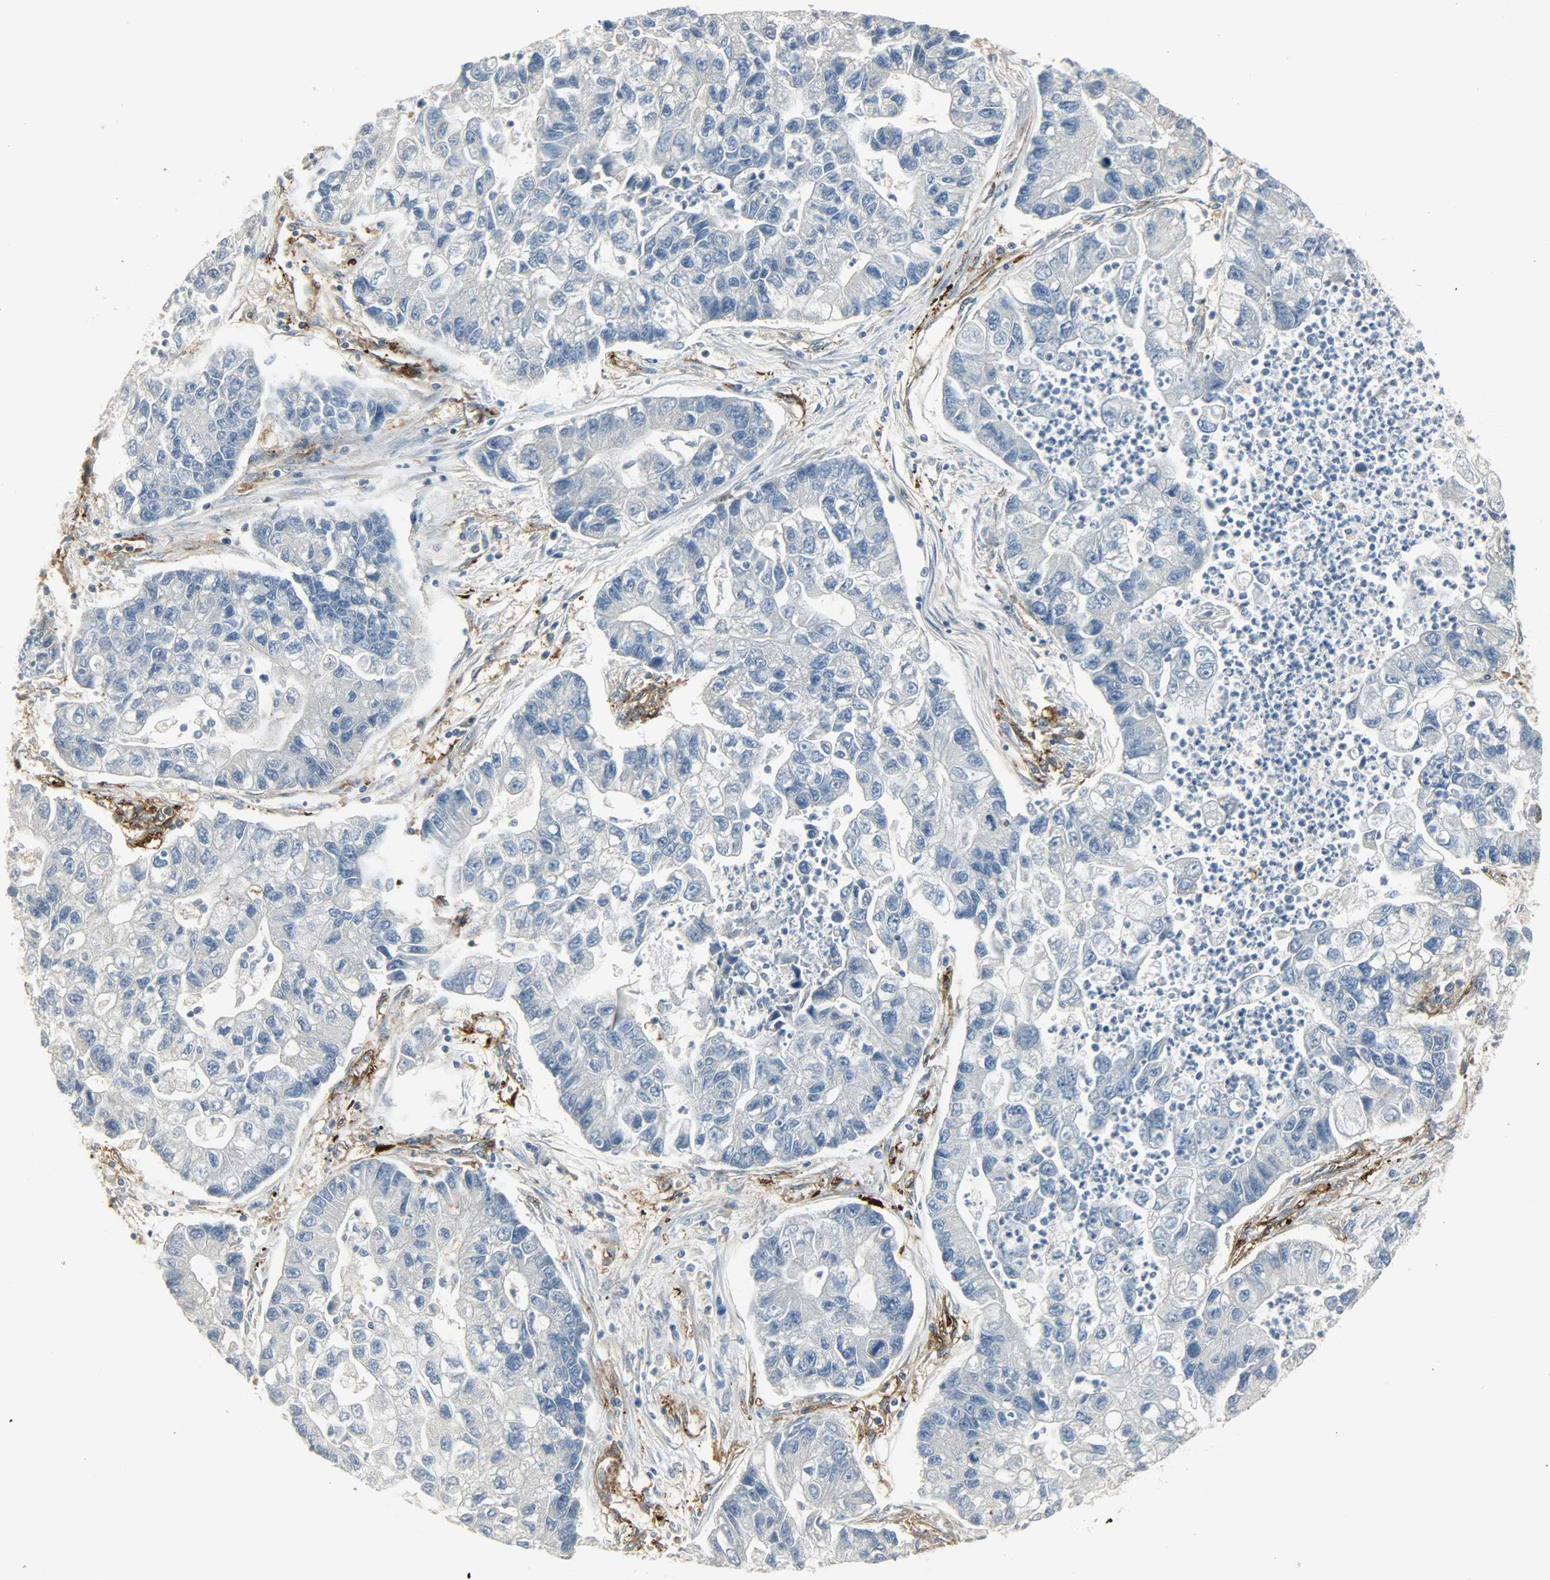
{"staining": {"intensity": "negative", "quantity": "none", "location": "none"}, "tissue": "lung cancer", "cell_type": "Tumor cells", "image_type": "cancer", "snomed": [{"axis": "morphology", "description": "Adenocarcinoma, NOS"}, {"axis": "topography", "description": "Lung"}], "caption": "IHC histopathology image of human adenocarcinoma (lung) stained for a protein (brown), which demonstrates no positivity in tumor cells.", "gene": "ENPEP", "patient": {"sex": "female", "age": 51}}